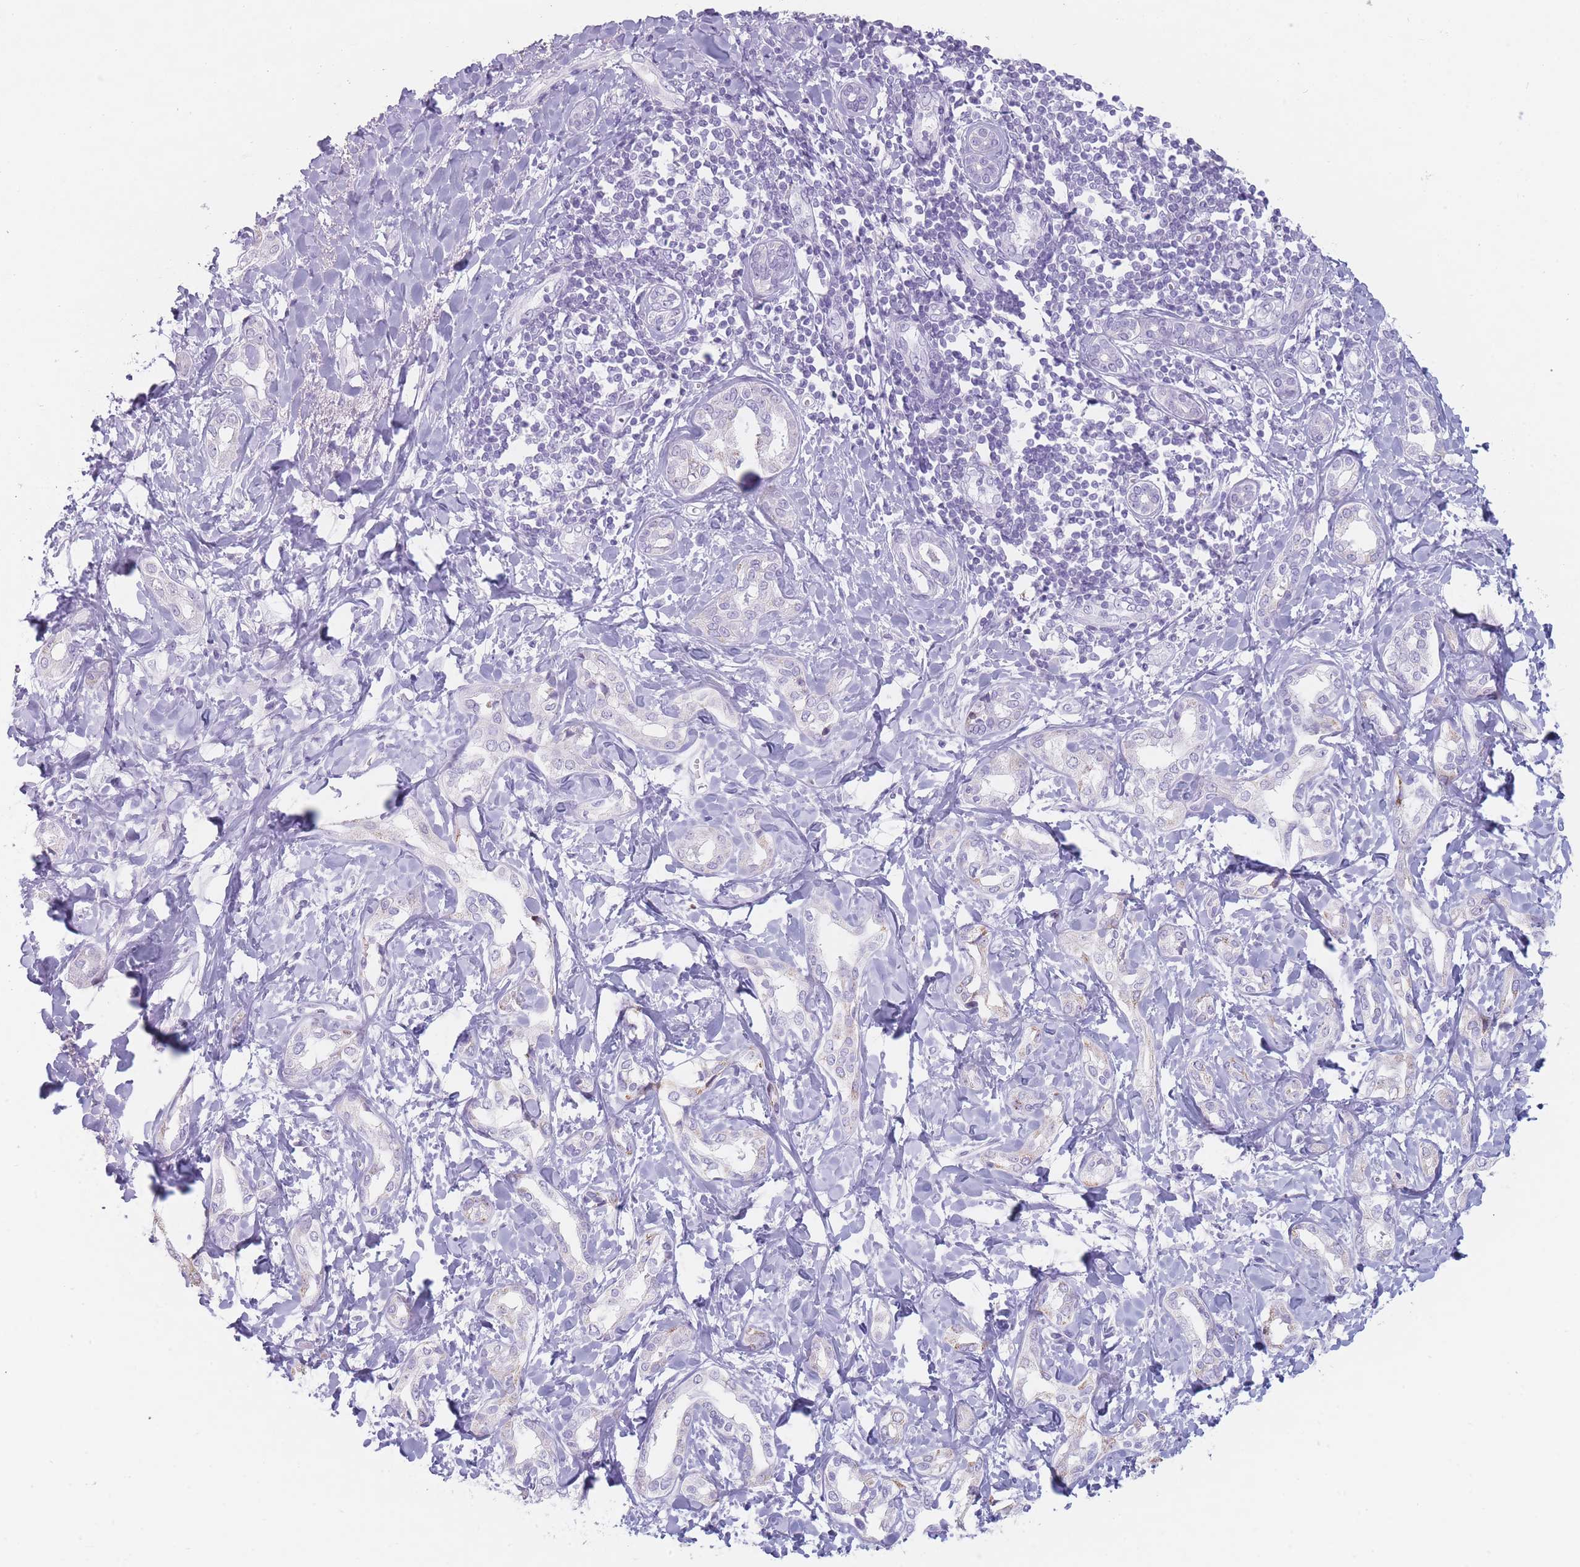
{"staining": {"intensity": "negative", "quantity": "none", "location": "none"}, "tissue": "liver cancer", "cell_type": "Tumor cells", "image_type": "cancer", "snomed": [{"axis": "morphology", "description": "Cholangiocarcinoma"}, {"axis": "topography", "description": "Liver"}], "caption": "DAB immunohistochemical staining of liver cholangiocarcinoma reveals no significant staining in tumor cells.", "gene": "GPR12", "patient": {"sex": "female", "age": 77}}